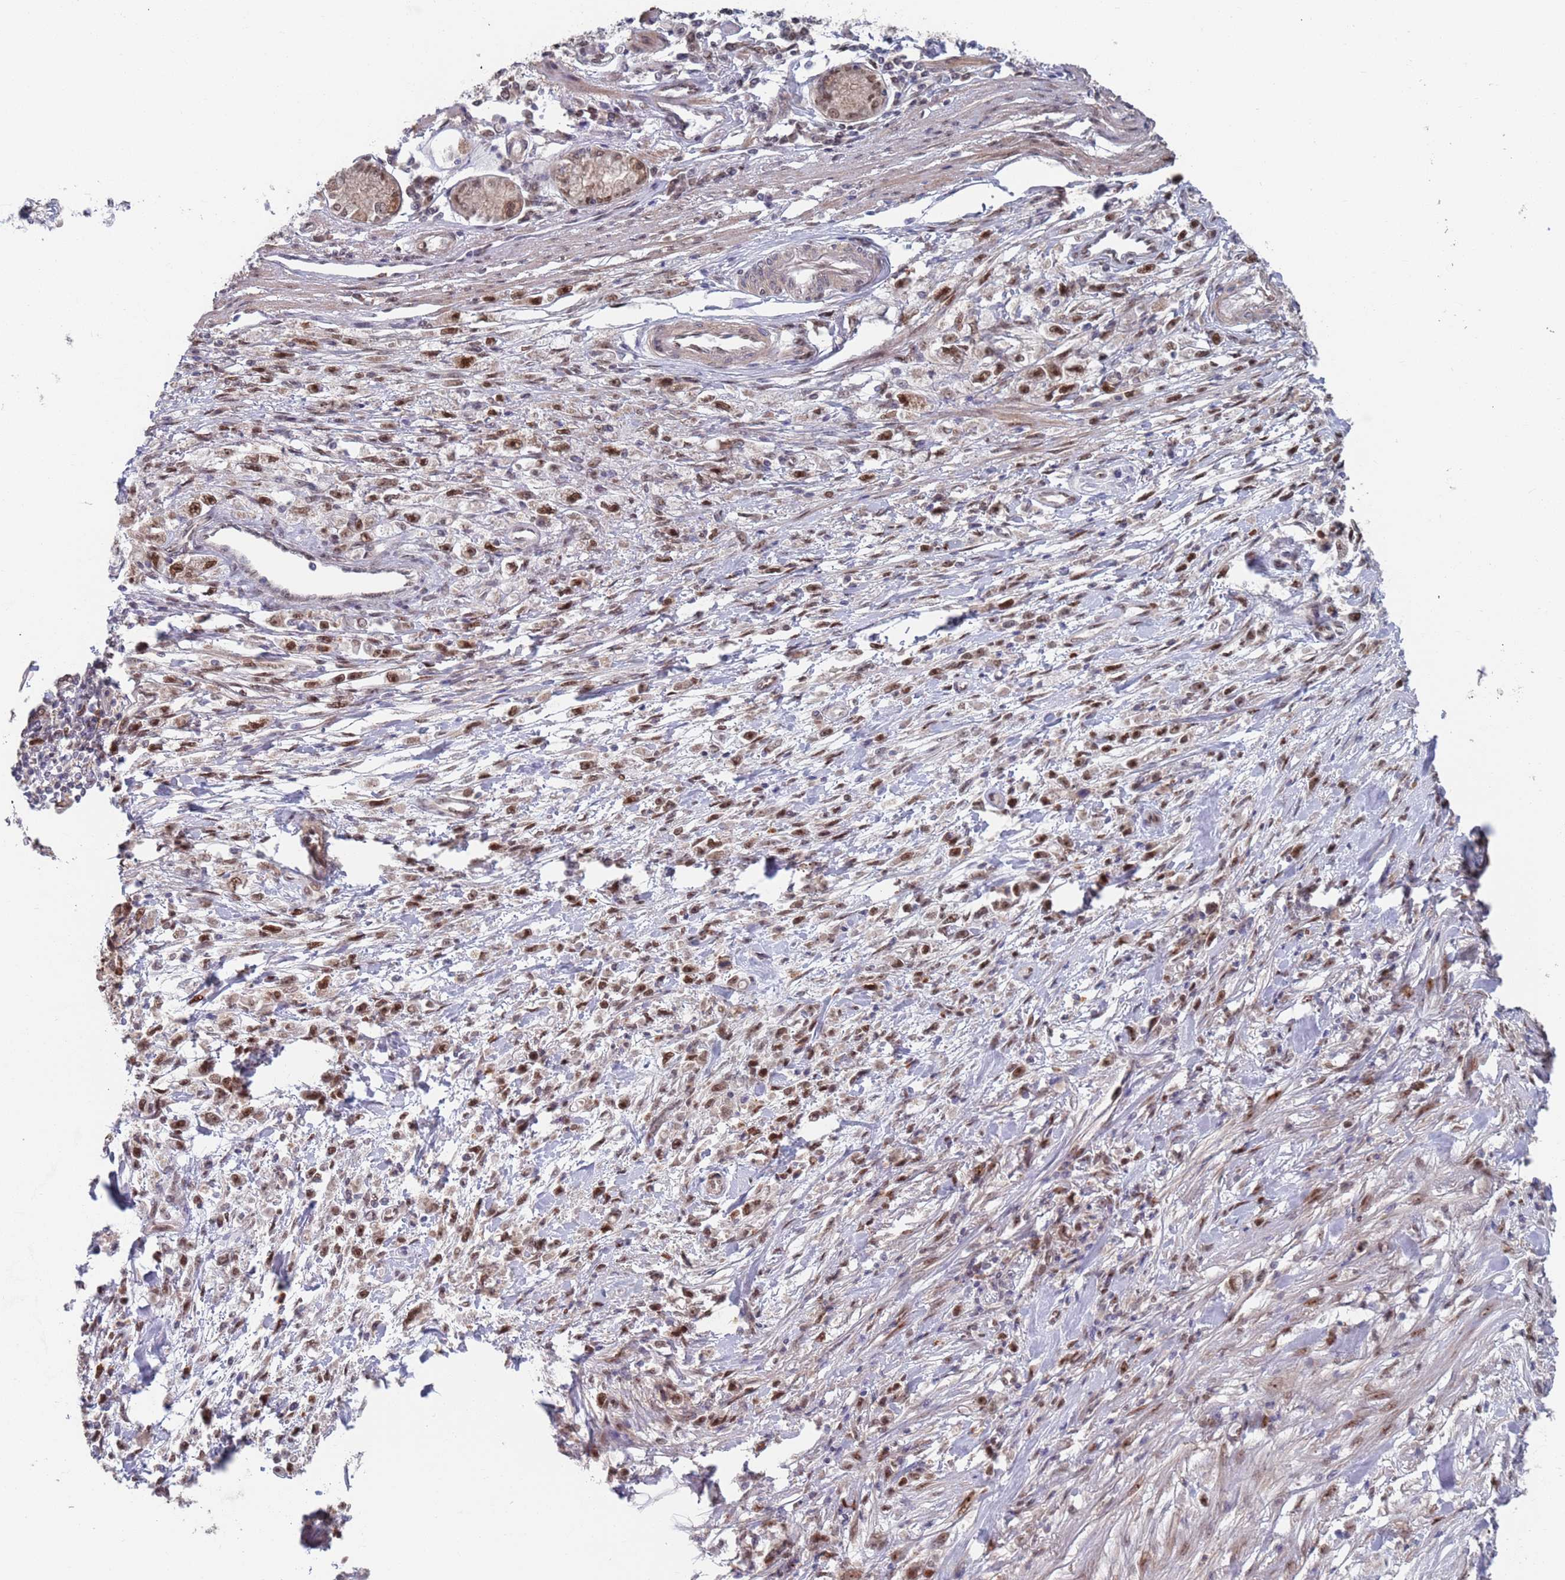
{"staining": {"intensity": "moderate", "quantity": ">75%", "location": "nuclear"}, "tissue": "stomach cancer", "cell_type": "Tumor cells", "image_type": "cancer", "snomed": [{"axis": "morphology", "description": "Adenocarcinoma, NOS"}, {"axis": "topography", "description": "Stomach"}], "caption": "Stomach adenocarcinoma tissue reveals moderate nuclear staining in approximately >75% of tumor cells", "gene": "RPP25", "patient": {"sex": "female", "age": 59}}